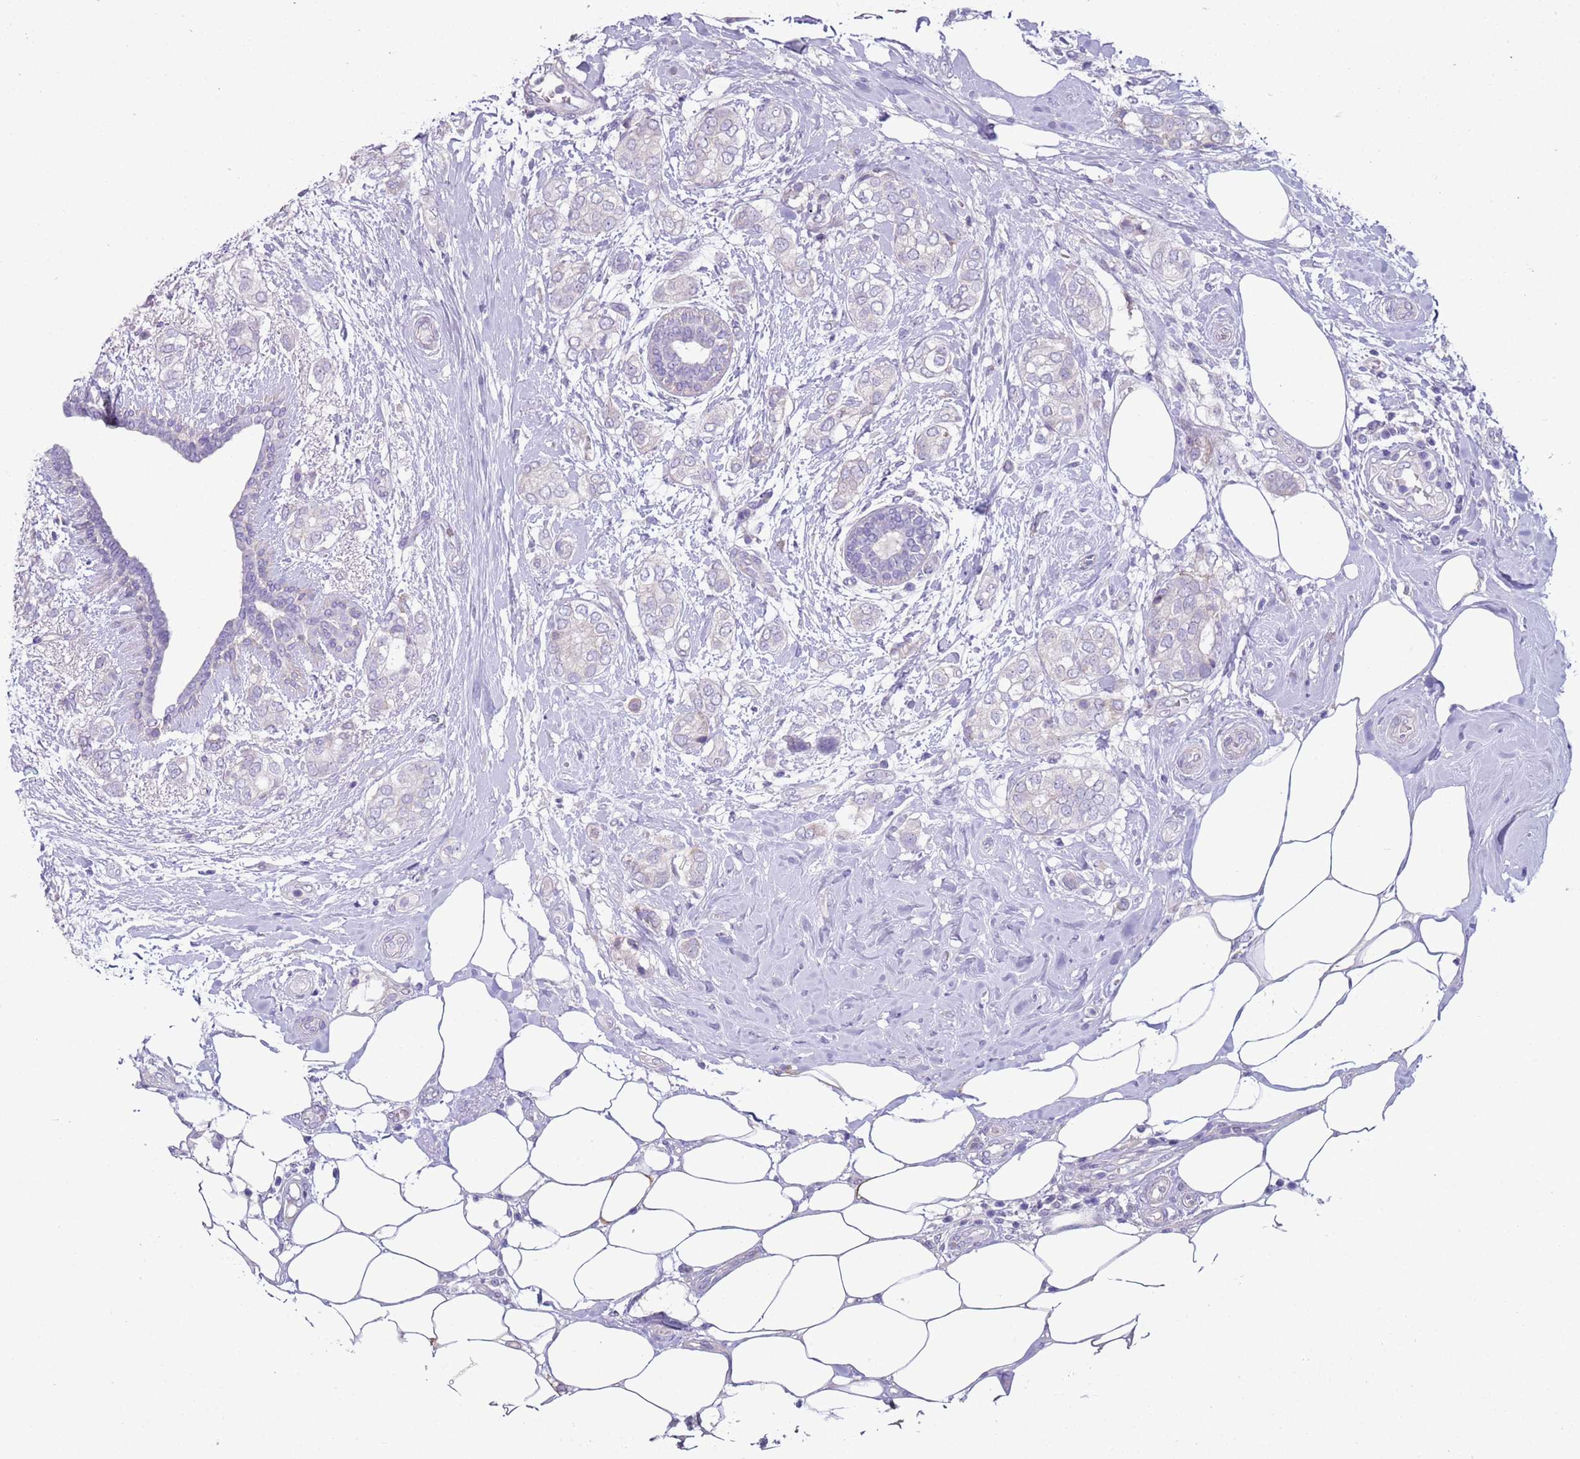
{"staining": {"intensity": "negative", "quantity": "none", "location": "none"}, "tissue": "breast cancer", "cell_type": "Tumor cells", "image_type": "cancer", "snomed": [{"axis": "morphology", "description": "Duct carcinoma"}, {"axis": "topography", "description": "Breast"}], "caption": "The immunohistochemistry image has no significant expression in tumor cells of infiltrating ductal carcinoma (breast) tissue.", "gene": "NPAP1", "patient": {"sex": "female", "age": 73}}